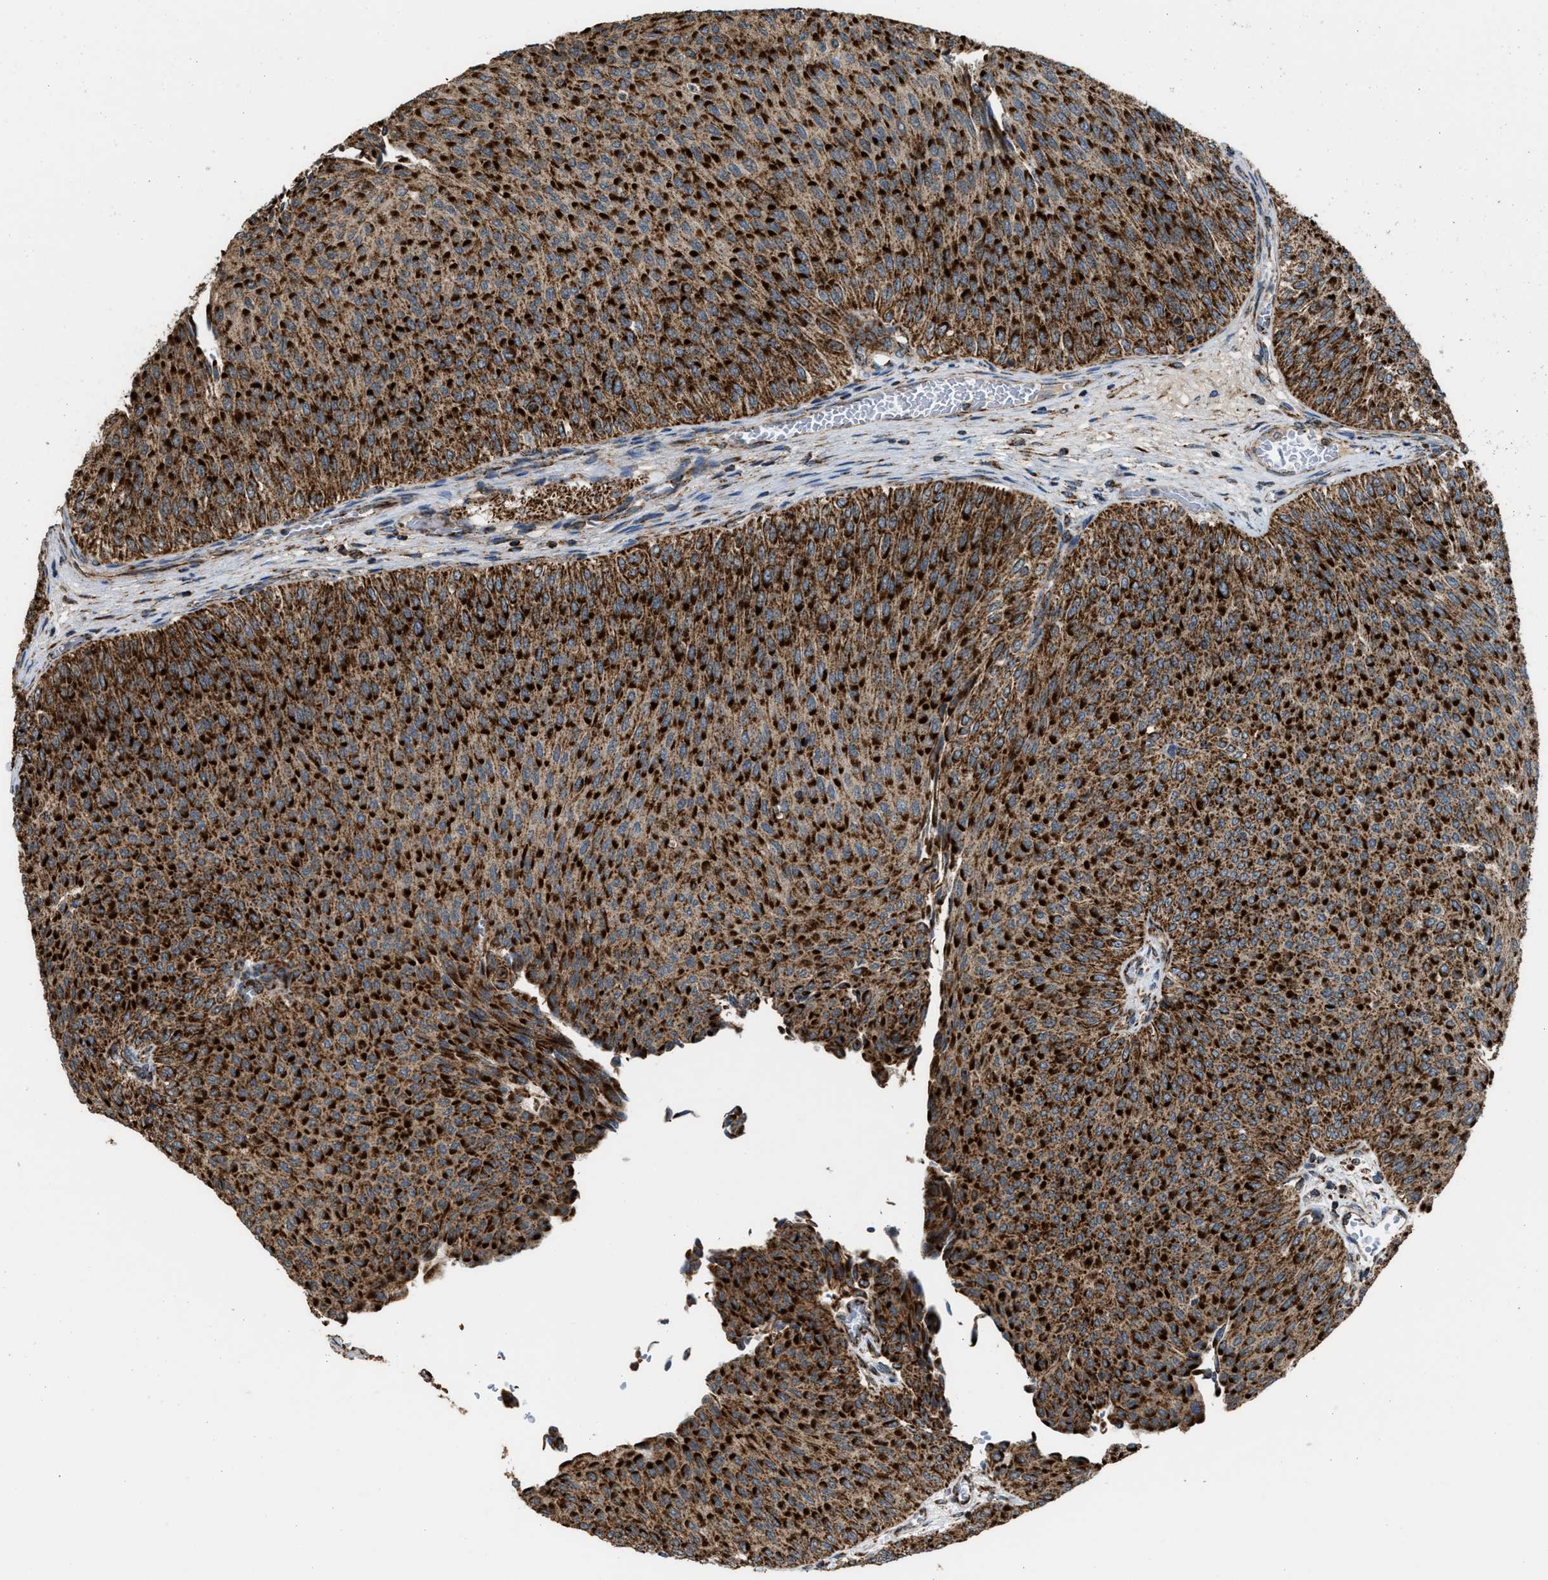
{"staining": {"intensity": "strong", "quantity": ">75%", "location": "cytoplasmic/membranous"}, "tissue": "urothelial cancer", "cell_type": "Tumor cells", "image_type": "cancer", "snomed": [{"axis": "morphology", "description": "Urothelial carcinoma, Low grade"}, {"axis": "topography", "description": "Urinary bladder"}], "caption": "Protein expression analysis of human urothelial cancer reveals strong cytoplasmic/membranous positivity in about >75% of tumor cells. The staining was performed using DAB to visualize the protein expression in brown, while the nuclei were stained in blue with hematoxylin (Magnification: 20x).", "gene": "SGSM2", "patient": {"sex": "male", "age": 78}}